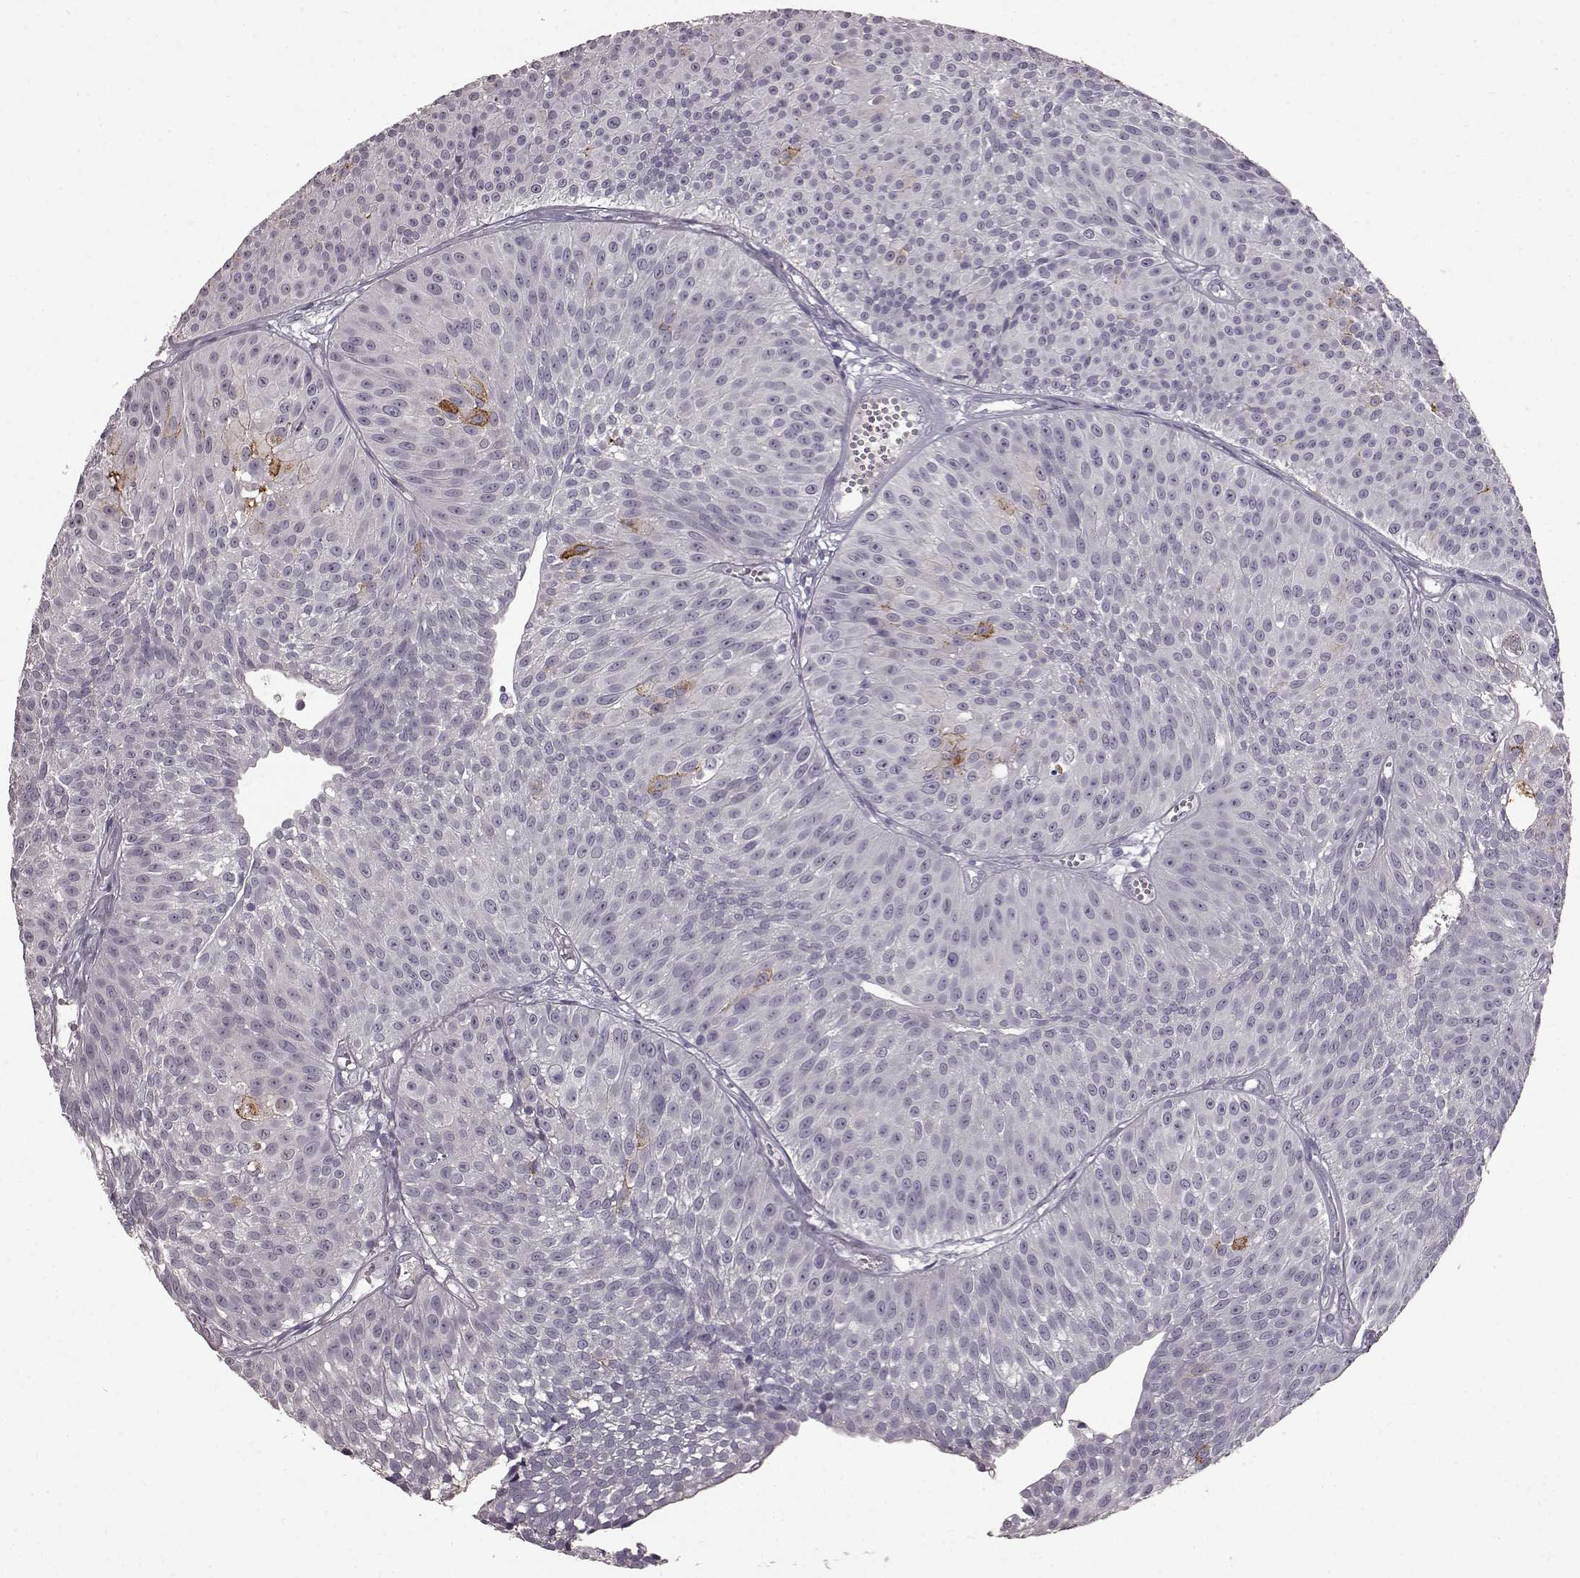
{"staining": {"intensity": "negative", "quantity": "none", "location": "none"}, "tissue": "urothelial cancer", "cell_type": "Tumor cells", "image_type": "cancer", "snomed": [{"axis": "morphology", "description": "Urothelial carcinoma, Low grade"}, {"axis": "topography", "description": "Urinary bladder"}], "caption": "Immunohistochemistry (IHC) histopathology image of neoplastic tissue: human urothelial carcinoma (low-grade) stained with DAB displays no significant protein staining in tumor cells.", "gene": "FUT4", "patient": {"sex": "male", "age": 63}}